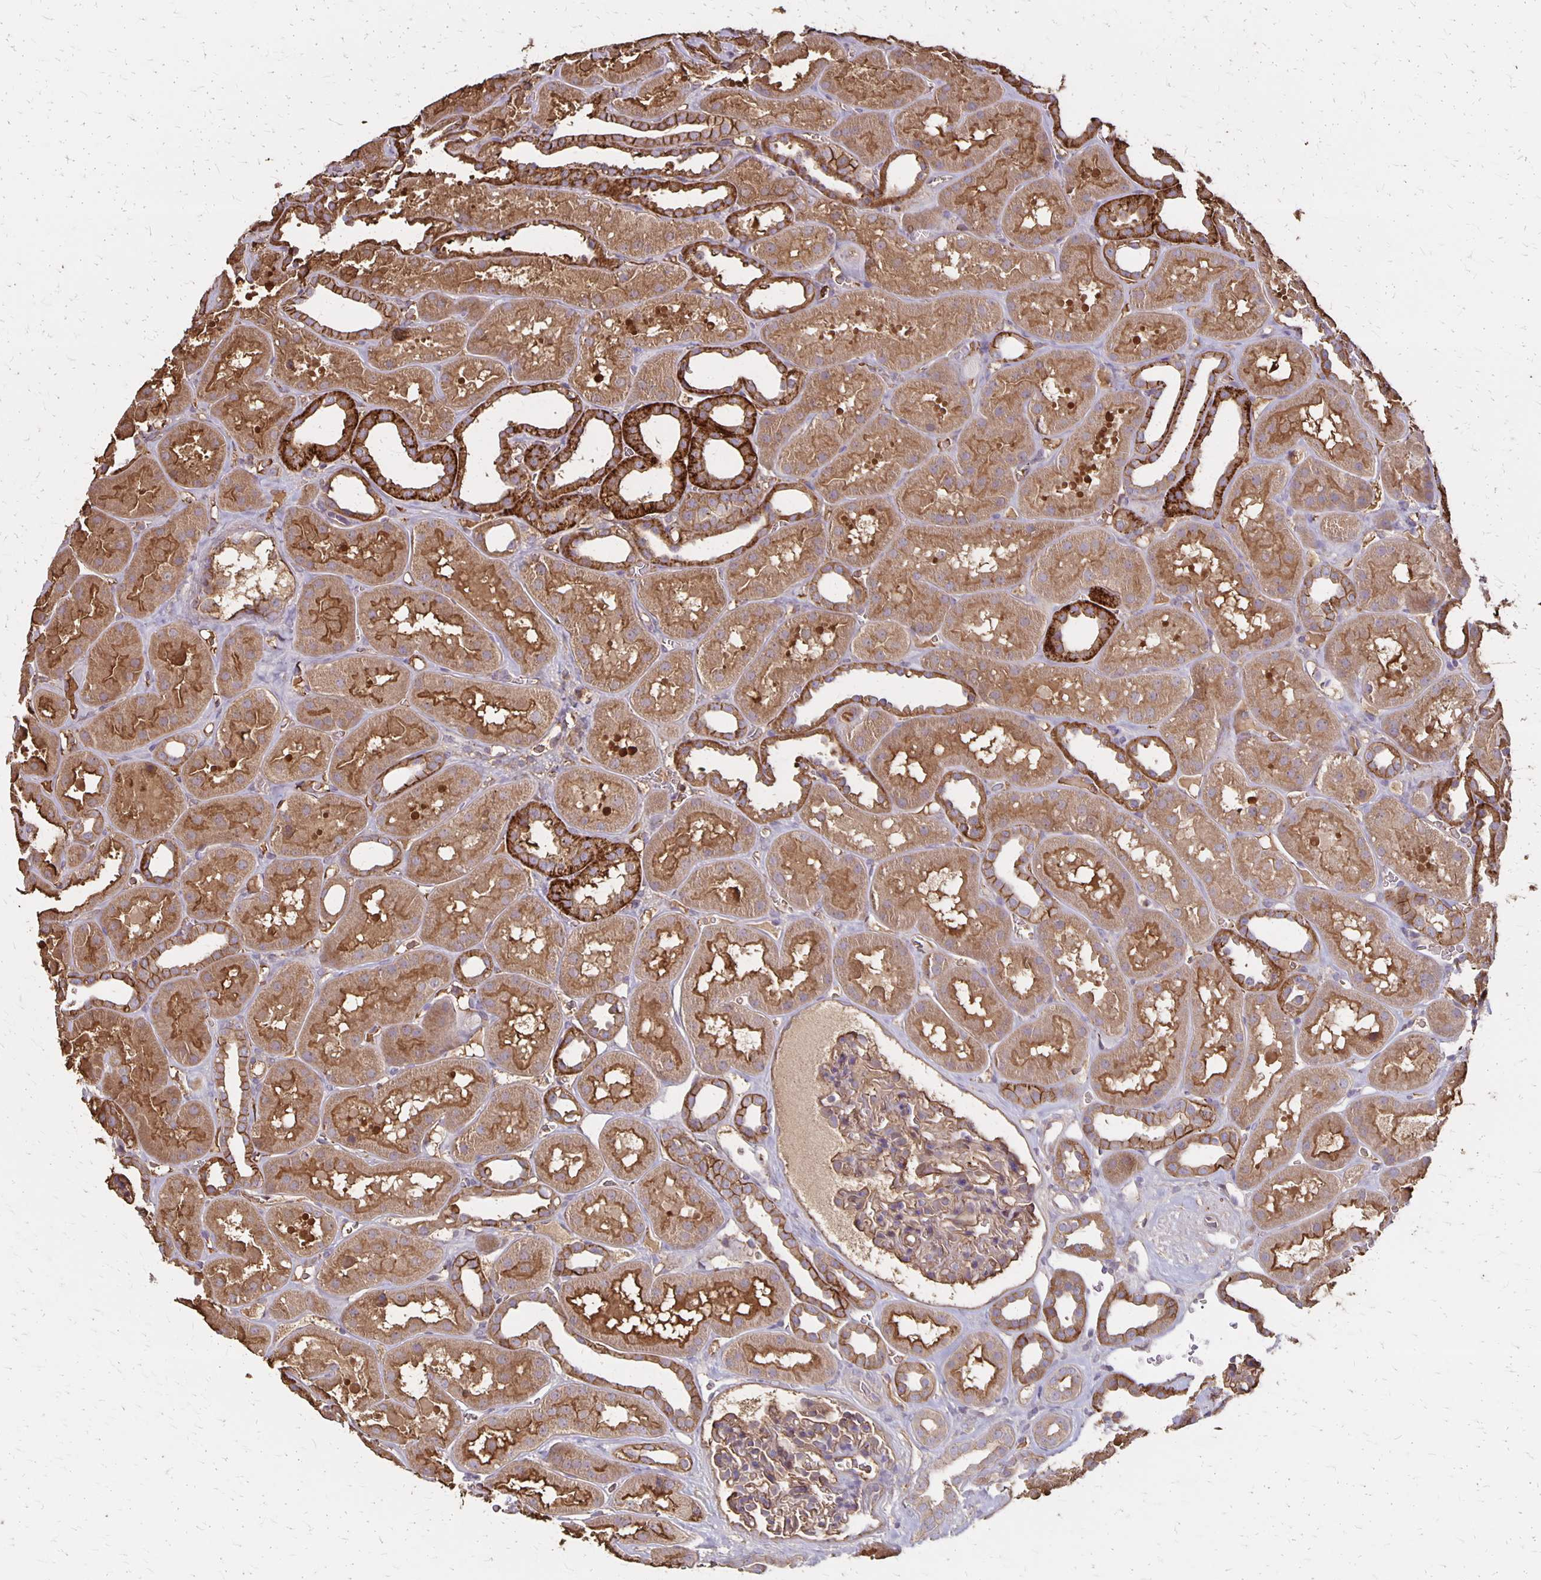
{"staining": {"intensity": "moderate", "quantity": ">75%", "location": "cytoplasmic/membranous"}, "tissue": "kidney", "cell_type": "Cells in glomeruli", "image_type": "normal", "snomed": [{"axis": "morphology", "description": "Normal tissue, NOS"}, {"axis": "topography", "description": "Kidney"}], "caption": "Brown immunohistochemical staining in benign kidney reveals moderate cytoplasmic/membranous staining in about >75% of cells in glomeruli. (DAB = brown stain, brightfield microscopy at high magnification).", "gene": "PROM2", "patient": {"sex": "female", "age": 41}}